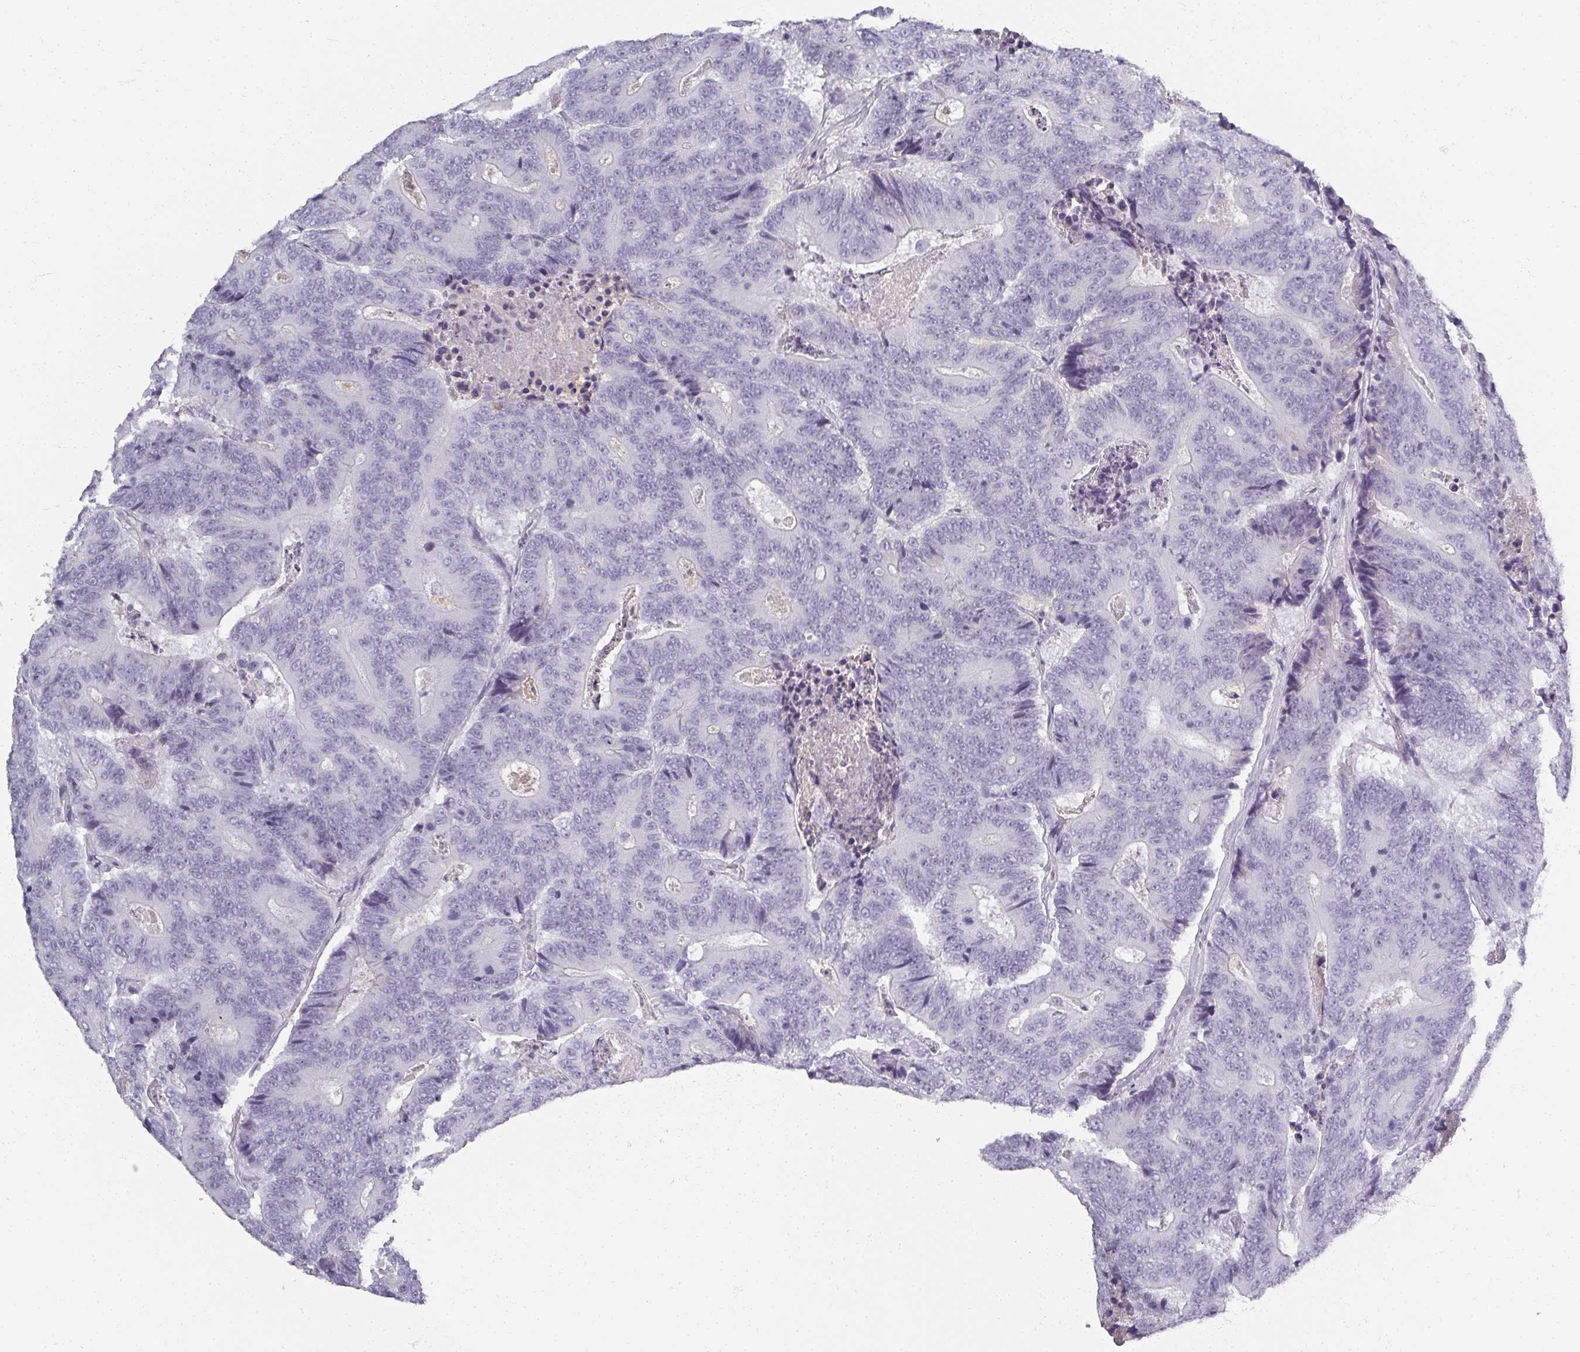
{"staining": {"intensity": "negative", "quantity": "none", "location": "none"}, "tissue": "colorectal cancer", "cell_type": "Tumor cells", "image_type": "cancer", "snomed": [{"axis": "morphology", "description": "Adenocarcinoma, NOS"}, {"axis": "topography", "description": "Colon"}], "caption": "Colorectal adenocarcinoma was stained to show a protein in brown. There is no significant expression in tumor cells. Nuclei are stained in blue.", "gene": "REG3G", "patient": {"sex": "male", "age": 83}}